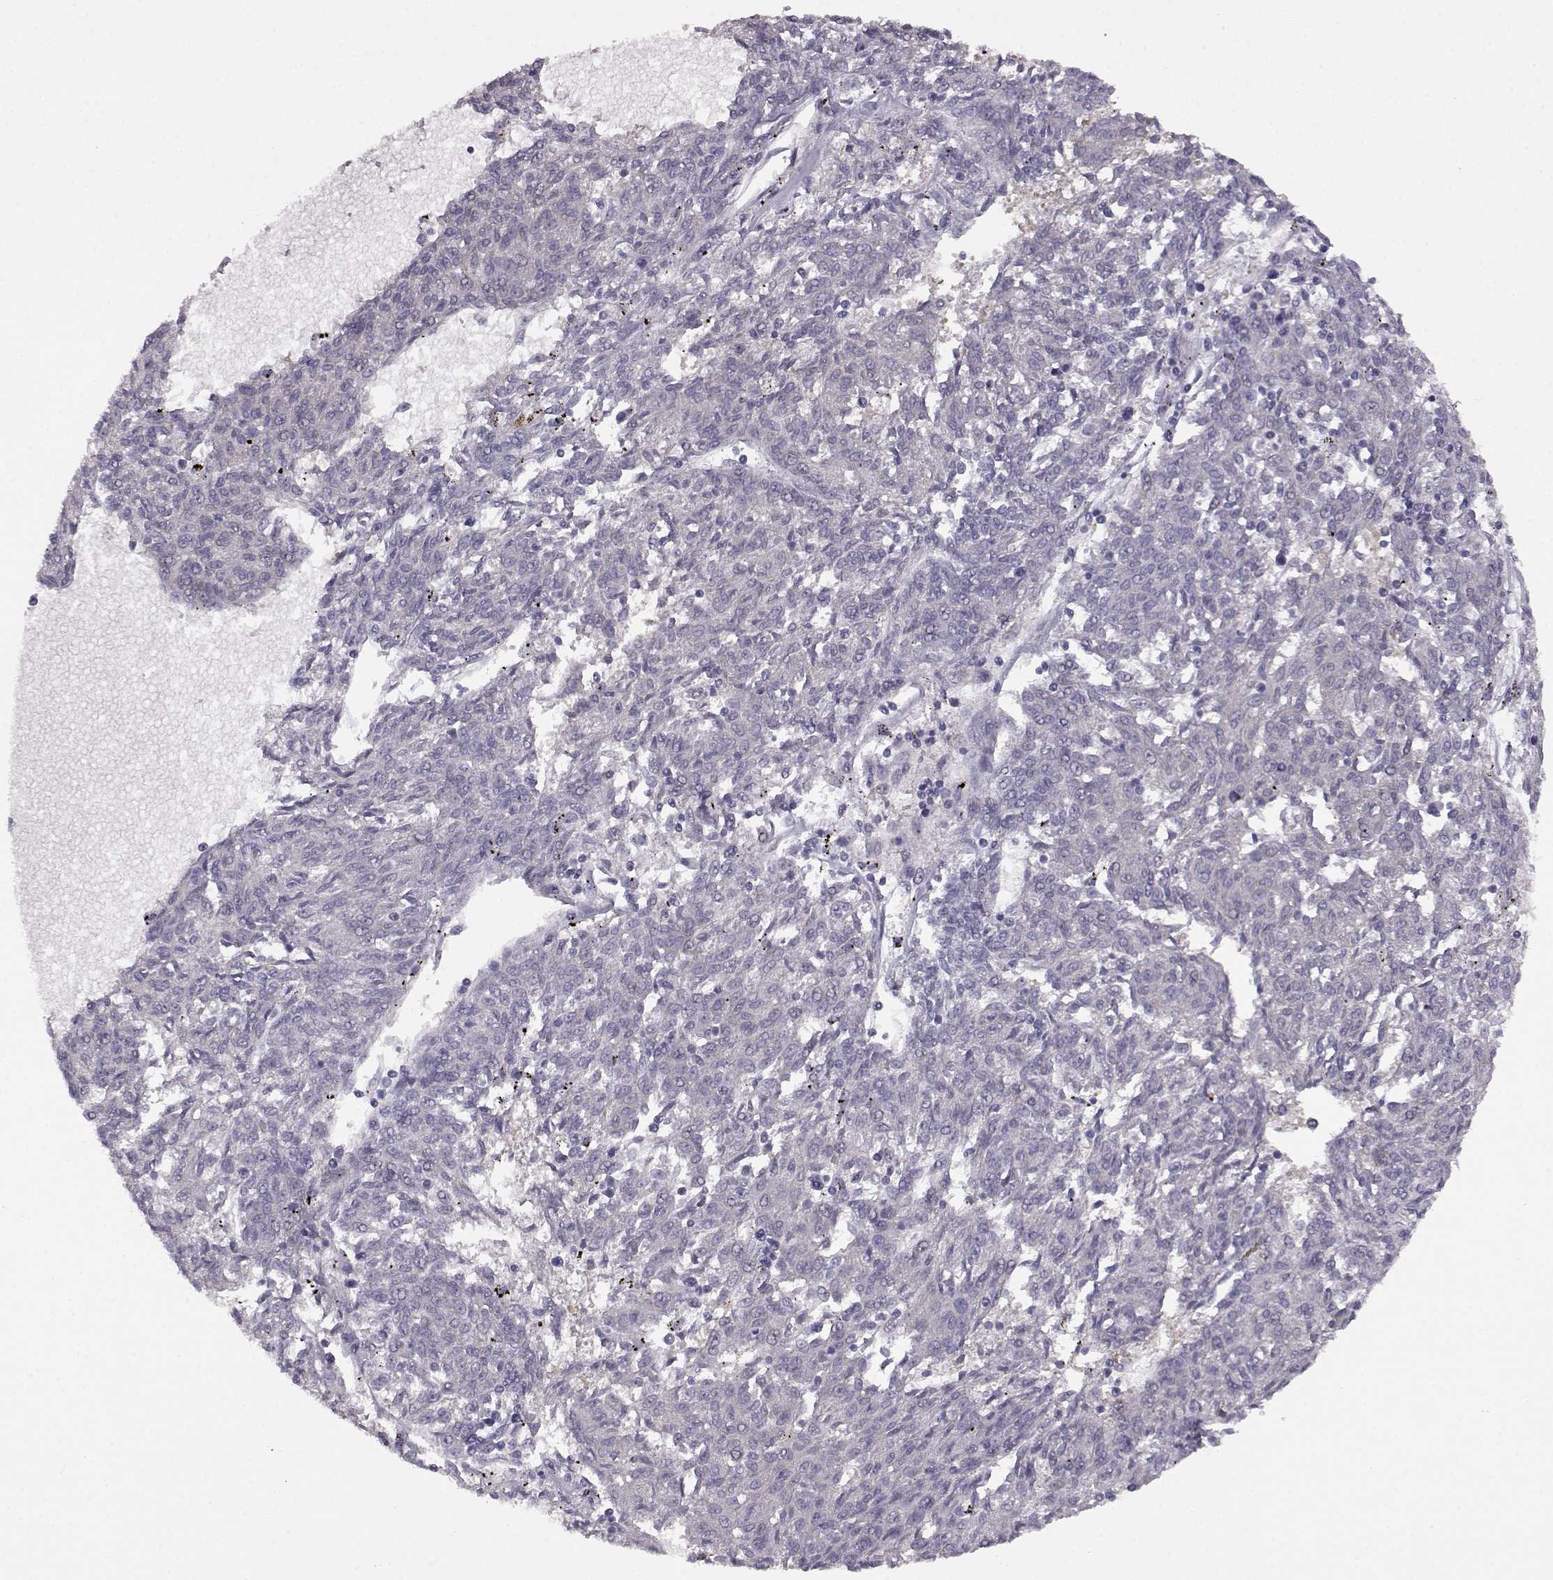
{"staining": {"intensity": "negative", "quantity": "none", "location": "none"}, "tissue": "melanoma", "cell_type": "Tumor cells", "image_type": "cancer", "snomed": [{"axis": "morphology", "description": "Malignant melanoma, NOS"}, {"axis": "topography", "description": "Skin"}], "caption": "Histopathology image shows no protein staining in tumor cells of malignant melanoma tissue.", "gene": "VGF", "patient": {"sex": "female", "age": 72}}